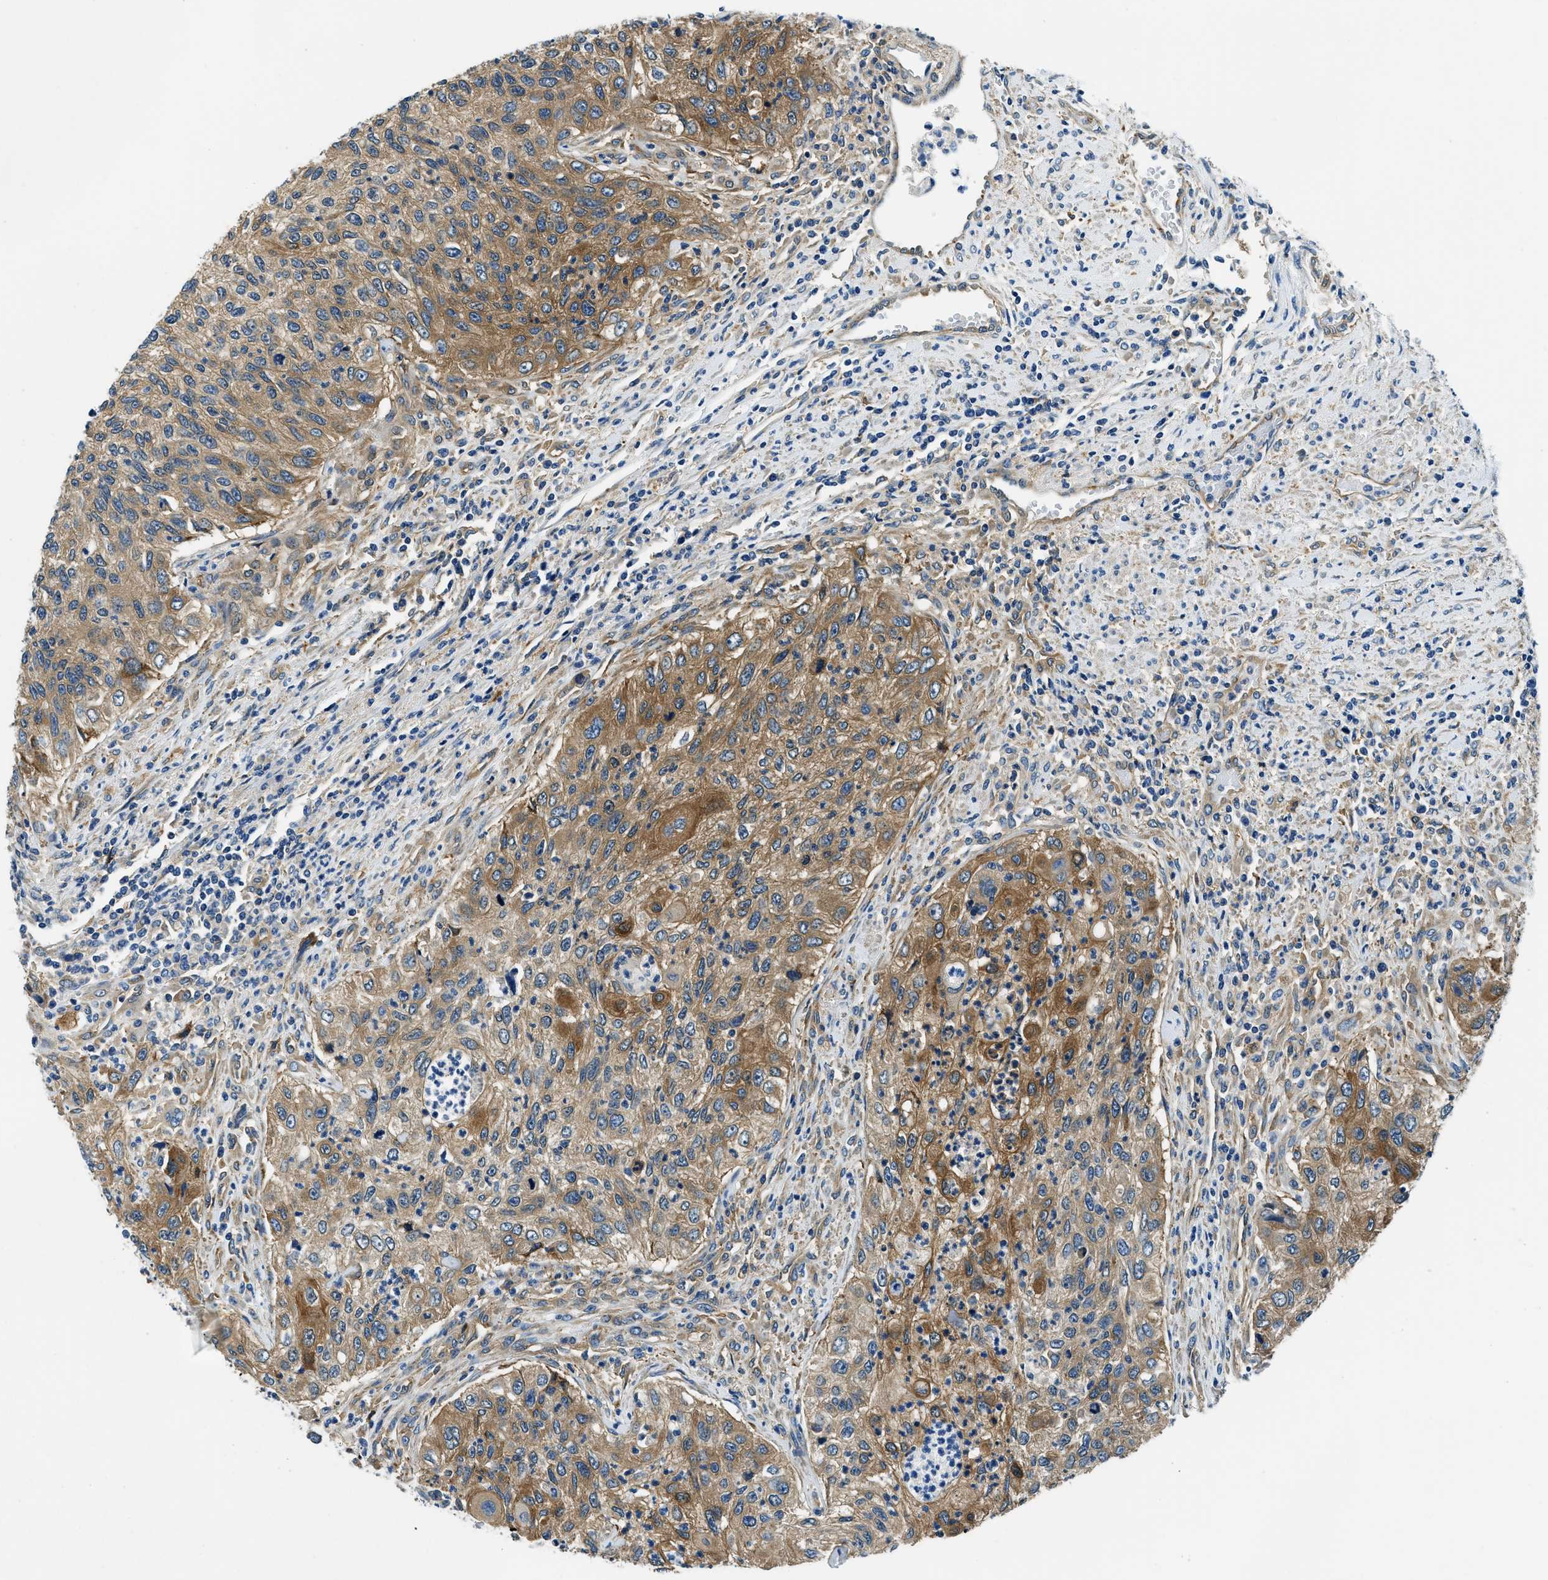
{"staining": {"intensity": "strong", "quantity": "25%-75%", "location": "cytoplasmic/membranous"}, "tissue": "urothelial cancer", "cell_type": "Tumor cells", "image_type": "cancer", "snomed": [{"axis": "morphology", "description": "Urothelial carcinoma, High grade"}, {"axis": "topography", "description": "Urinary bladder"}], "caption": "Immunohistochemical staining of urothelial cancer reveals high levels of strong cytoplasmic/membranous protein expression in about 25%-75% of tumor cells.", "gene": "TWF1", "patient": {"sex": "female", "age": 60}}